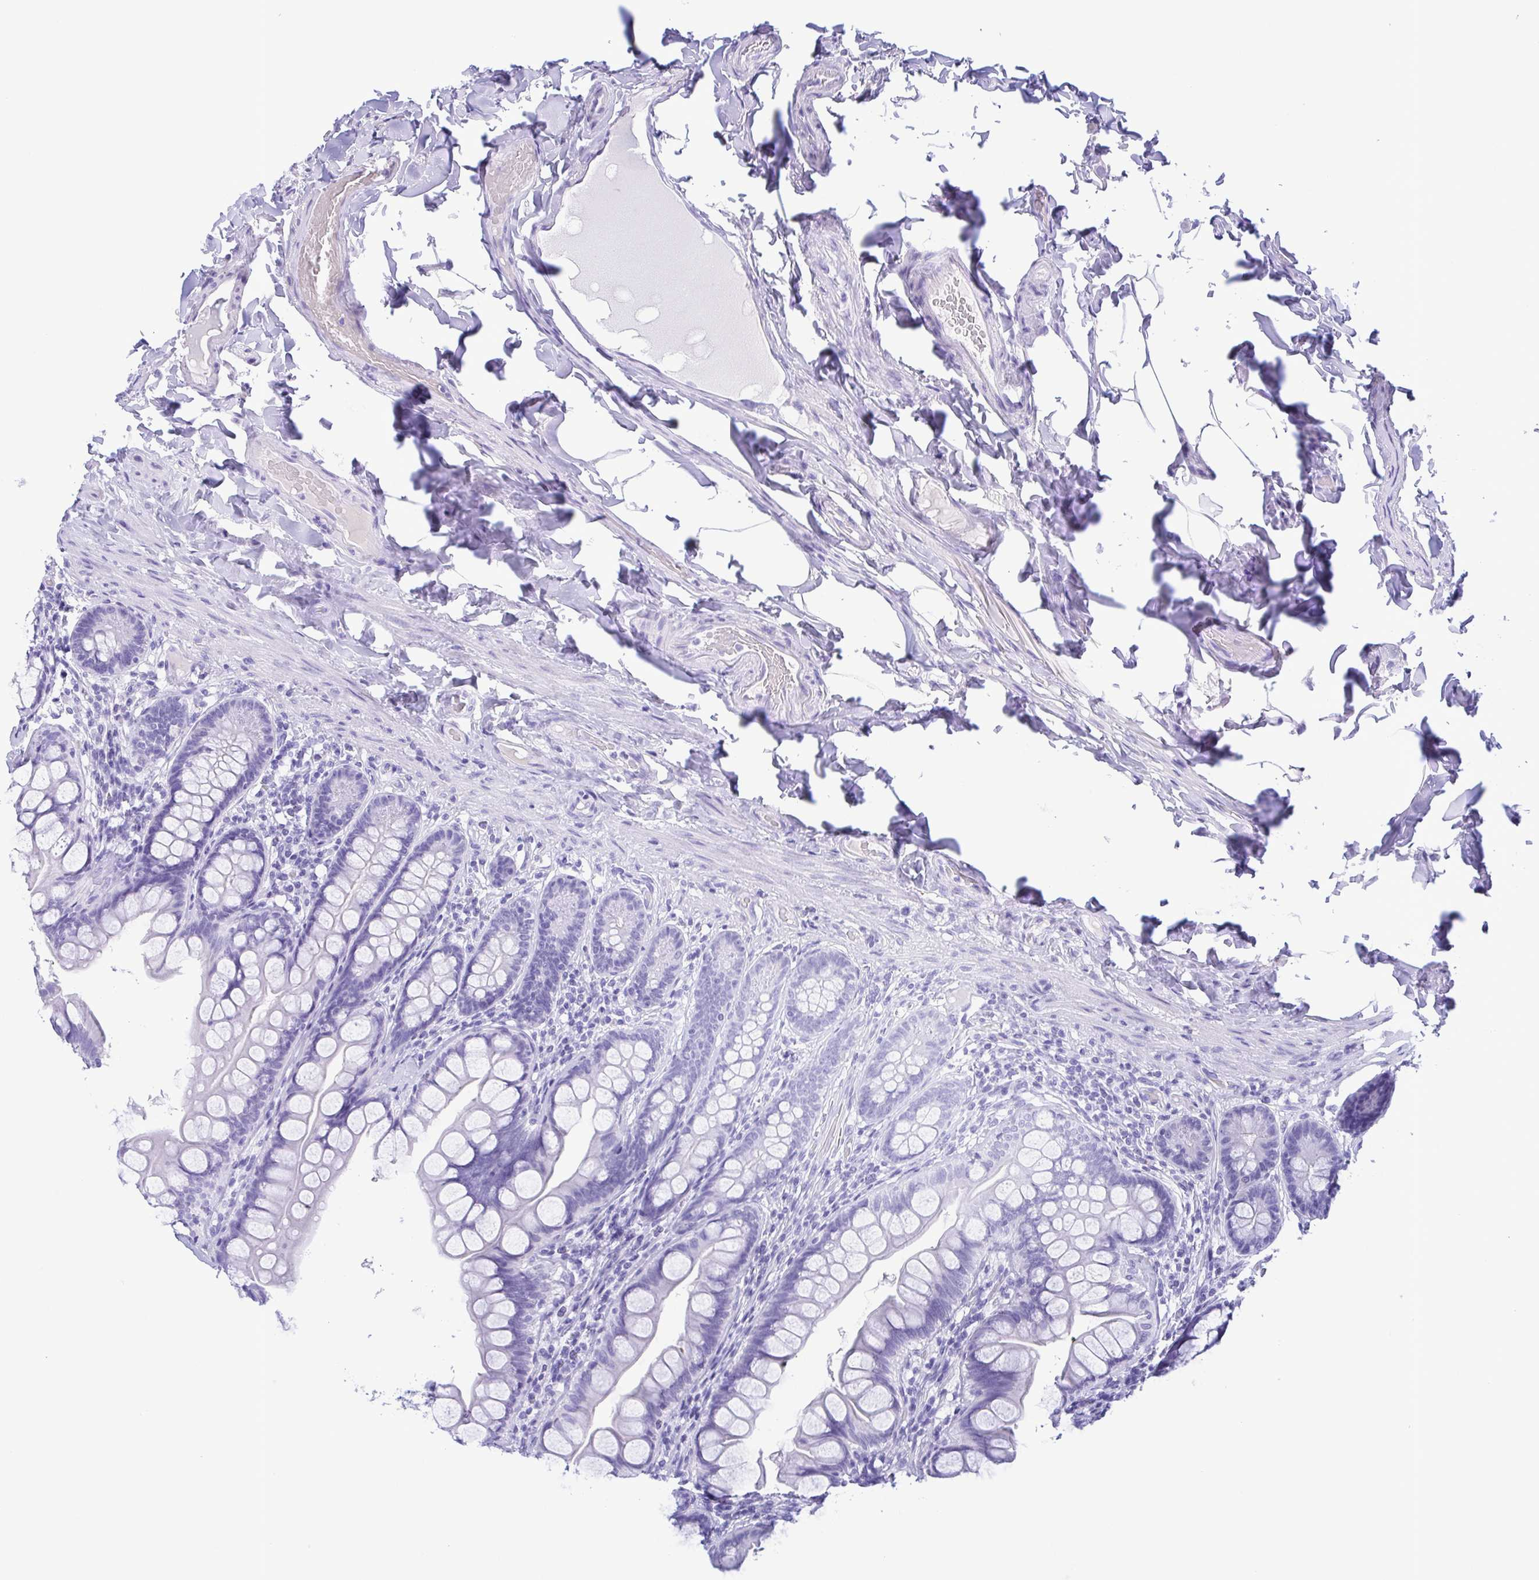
{"staining": {"intensity": "negative", "quantity": "none", "location": "none"}, "tissue": "small intestine", "cell_type": "Glandular cells", "image_type": "normal", "snomed": [{"axis": "morphology", "description": "Normal tissue, NOS"}, {"axis": "topography", "description": "Small intestine"}], "caption": "This is an immunohistochemistry image of unremarkable human small intestine. There is no expression in glandular cells.", "gene": "TSPY10", "patient": {"sex": "male", "age": 70}}